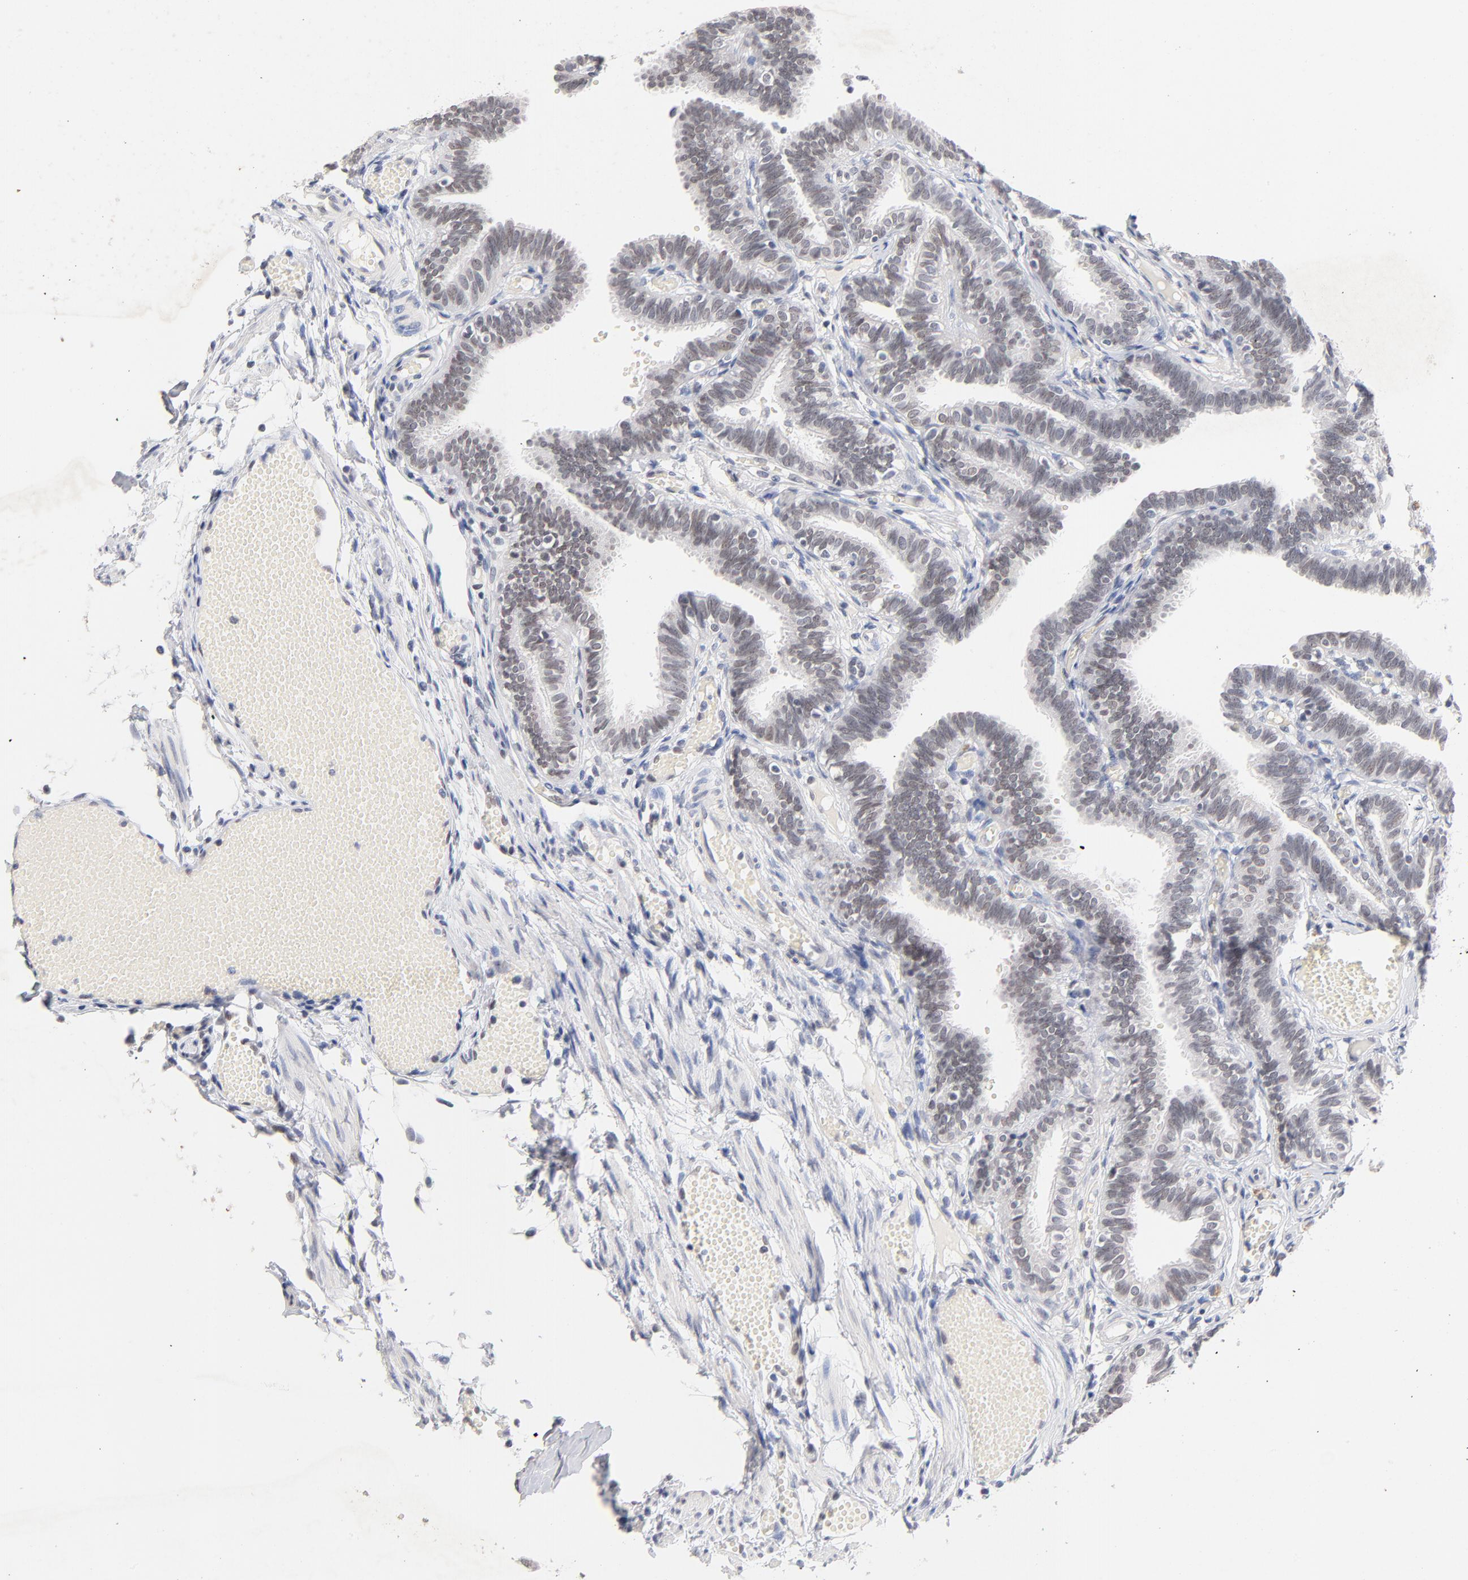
{"staining": {"intensity": "weak", "quantity": "25%-75%", "location": "nuclear"}, "tissue": "fallopian tube", "cell_type": "Glandular cells", "image_type": "normal", "snomed": [{"axis": "morphology", "description": "Normal tissue, NOS"}, {"axis": "topography", "description": "Fallopian tube"}], "caption": "An immunohistochemistry (IHC) photomicrograph of benign tissue is shown. Protein staining in brown highlights weak nuclear positivity in fallopian tube within glandular cells. The staining was performed using DAB (3,3'-diaminobenzidine) to visualize the protein expression in brown, while the nuclei were stained in blue with hematoxylin (Magnification: 20x).", "gene": "ORC2", "patient": {"sex": "female", "age": 29}}